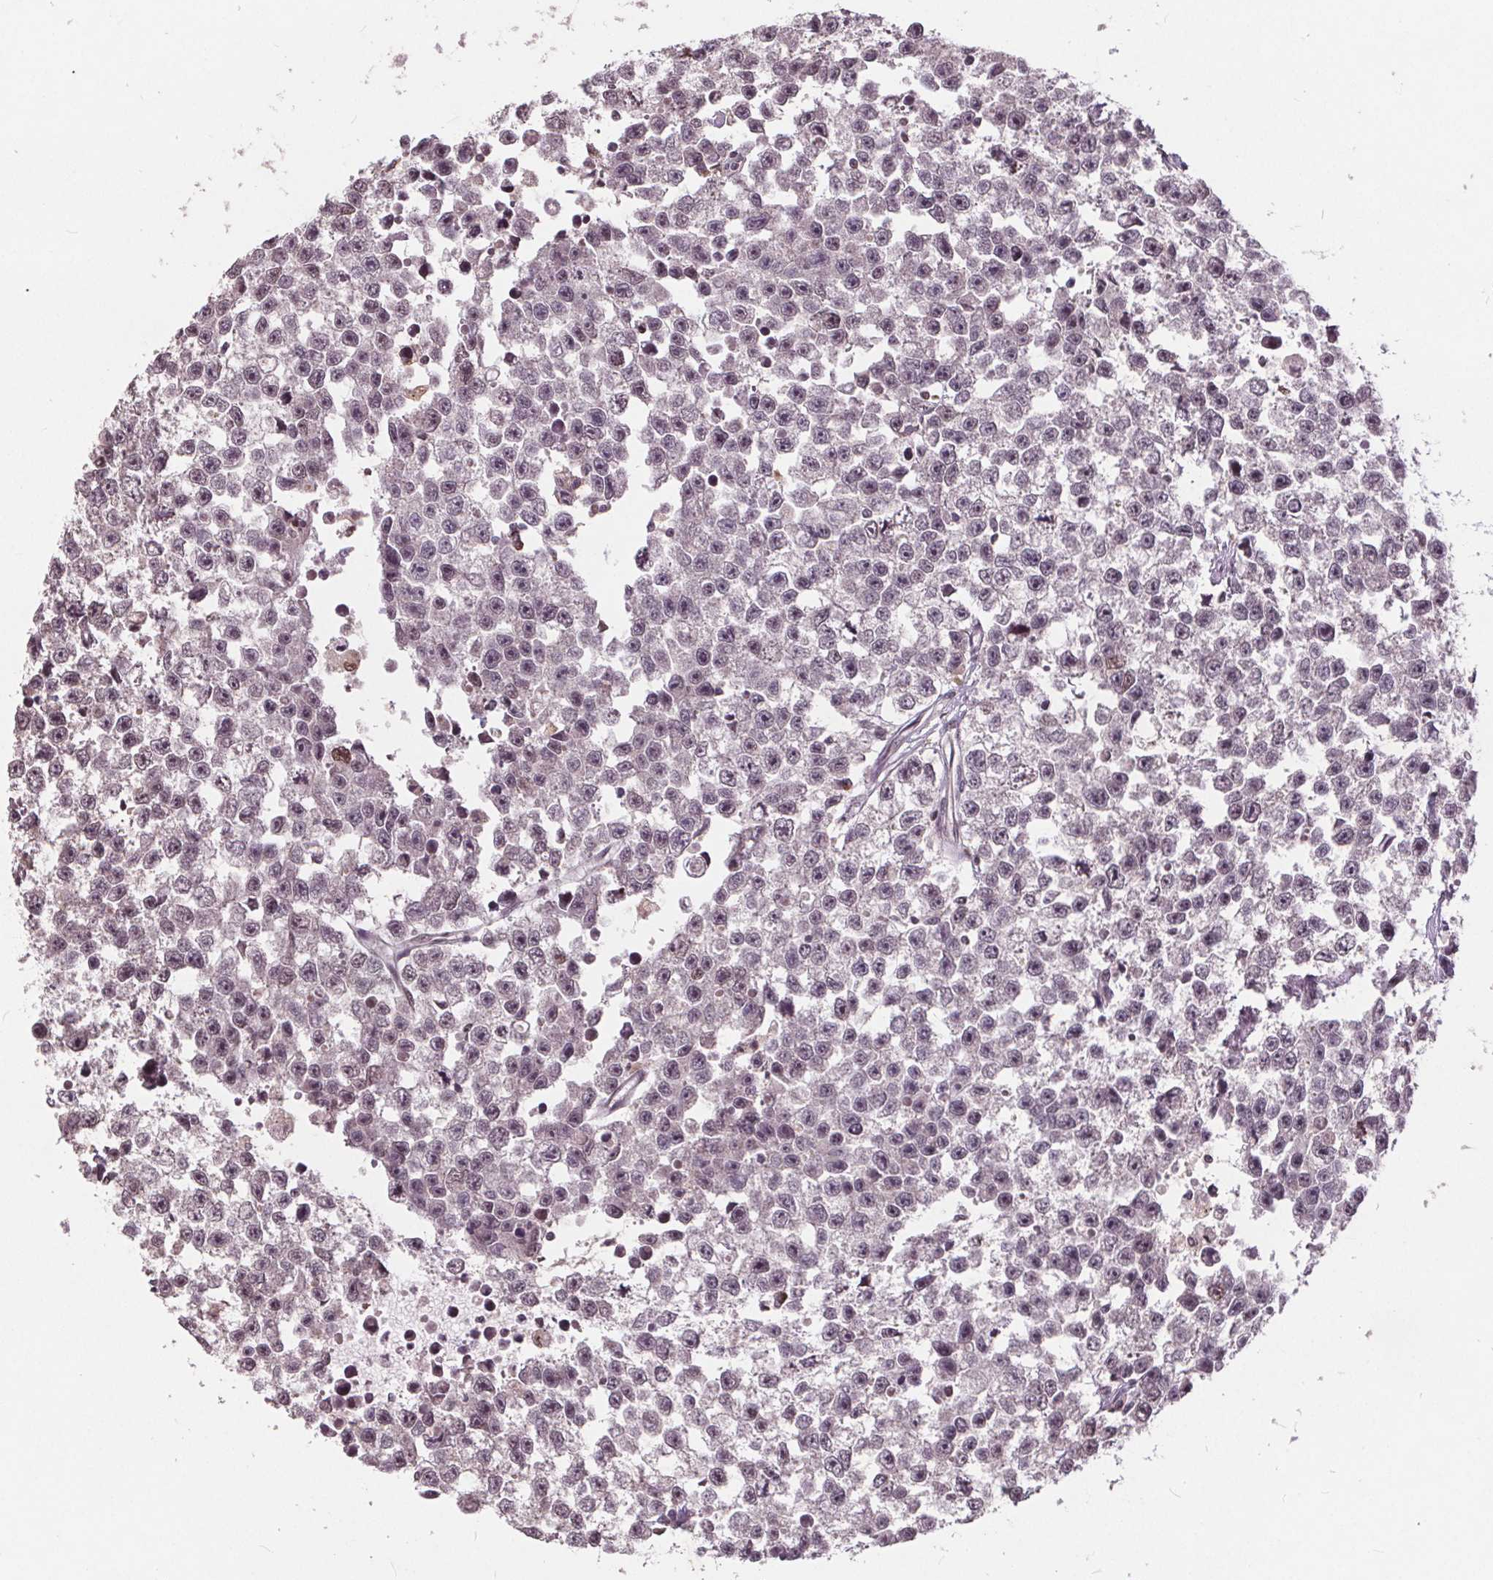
{"staining": {"intensity": "negative", "quantity": "none", "location": "none"}, "tissue": "testis cancer", "cell_type": "Tumor cells", "image_type": "cancer", "snomed": [{"axis": "morphology", "description": "Seminoma, NOS"}, {"axis": "topography", "description": "Testis"}], "caption": "The photomicrograph shows no significant staining in tumor cells of testis cancer.", "gene": "HIF1AN", "patient": {"sex": "male", "age": 26}}